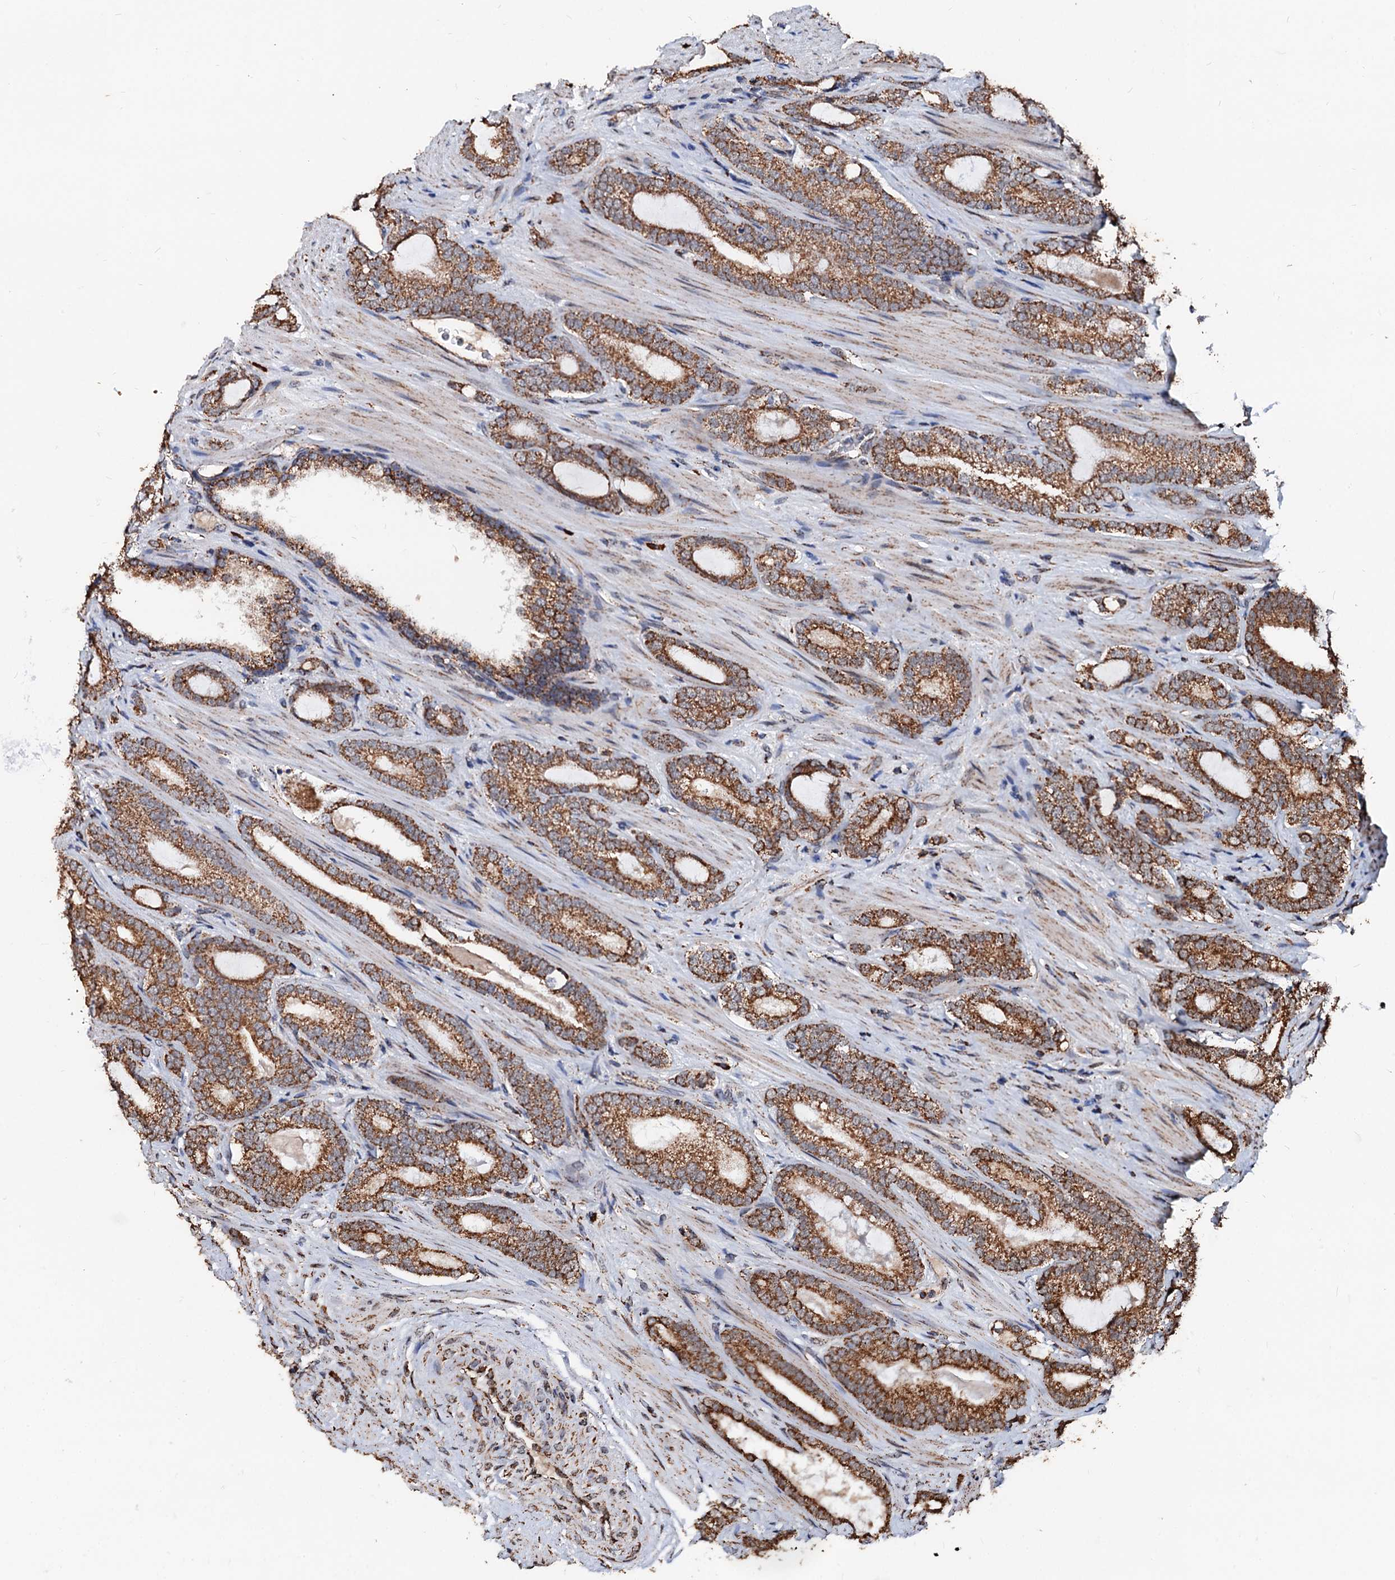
{"staining": {"intensity": "strong", "quantity": ">75%", "location": "cytoplasmic/membranous"}, "tissue": "prostate cancer", "cell_type": "Tumor cells", "image_type": "cancer", "snomed": [{"axis": "morphology", "description": "Adenocarcinoma, High grade"}, {"axis": "topography", "description": "Prostate"}], "caption": "Protein expression analysis of human prostate adenocarcinoma (high-grade) reveals strong cytoplasmic/membranous staining in approximately >75% of tumor cells. The protein of interest is stained brown, and the nuclei are stained in blue (DAB (3,3'-diaminobenzidine) IHC with brightfield microscopy, high magnification).", "gene": "SECISBP2L", "patient": {"sex": "male", "age": 63}}